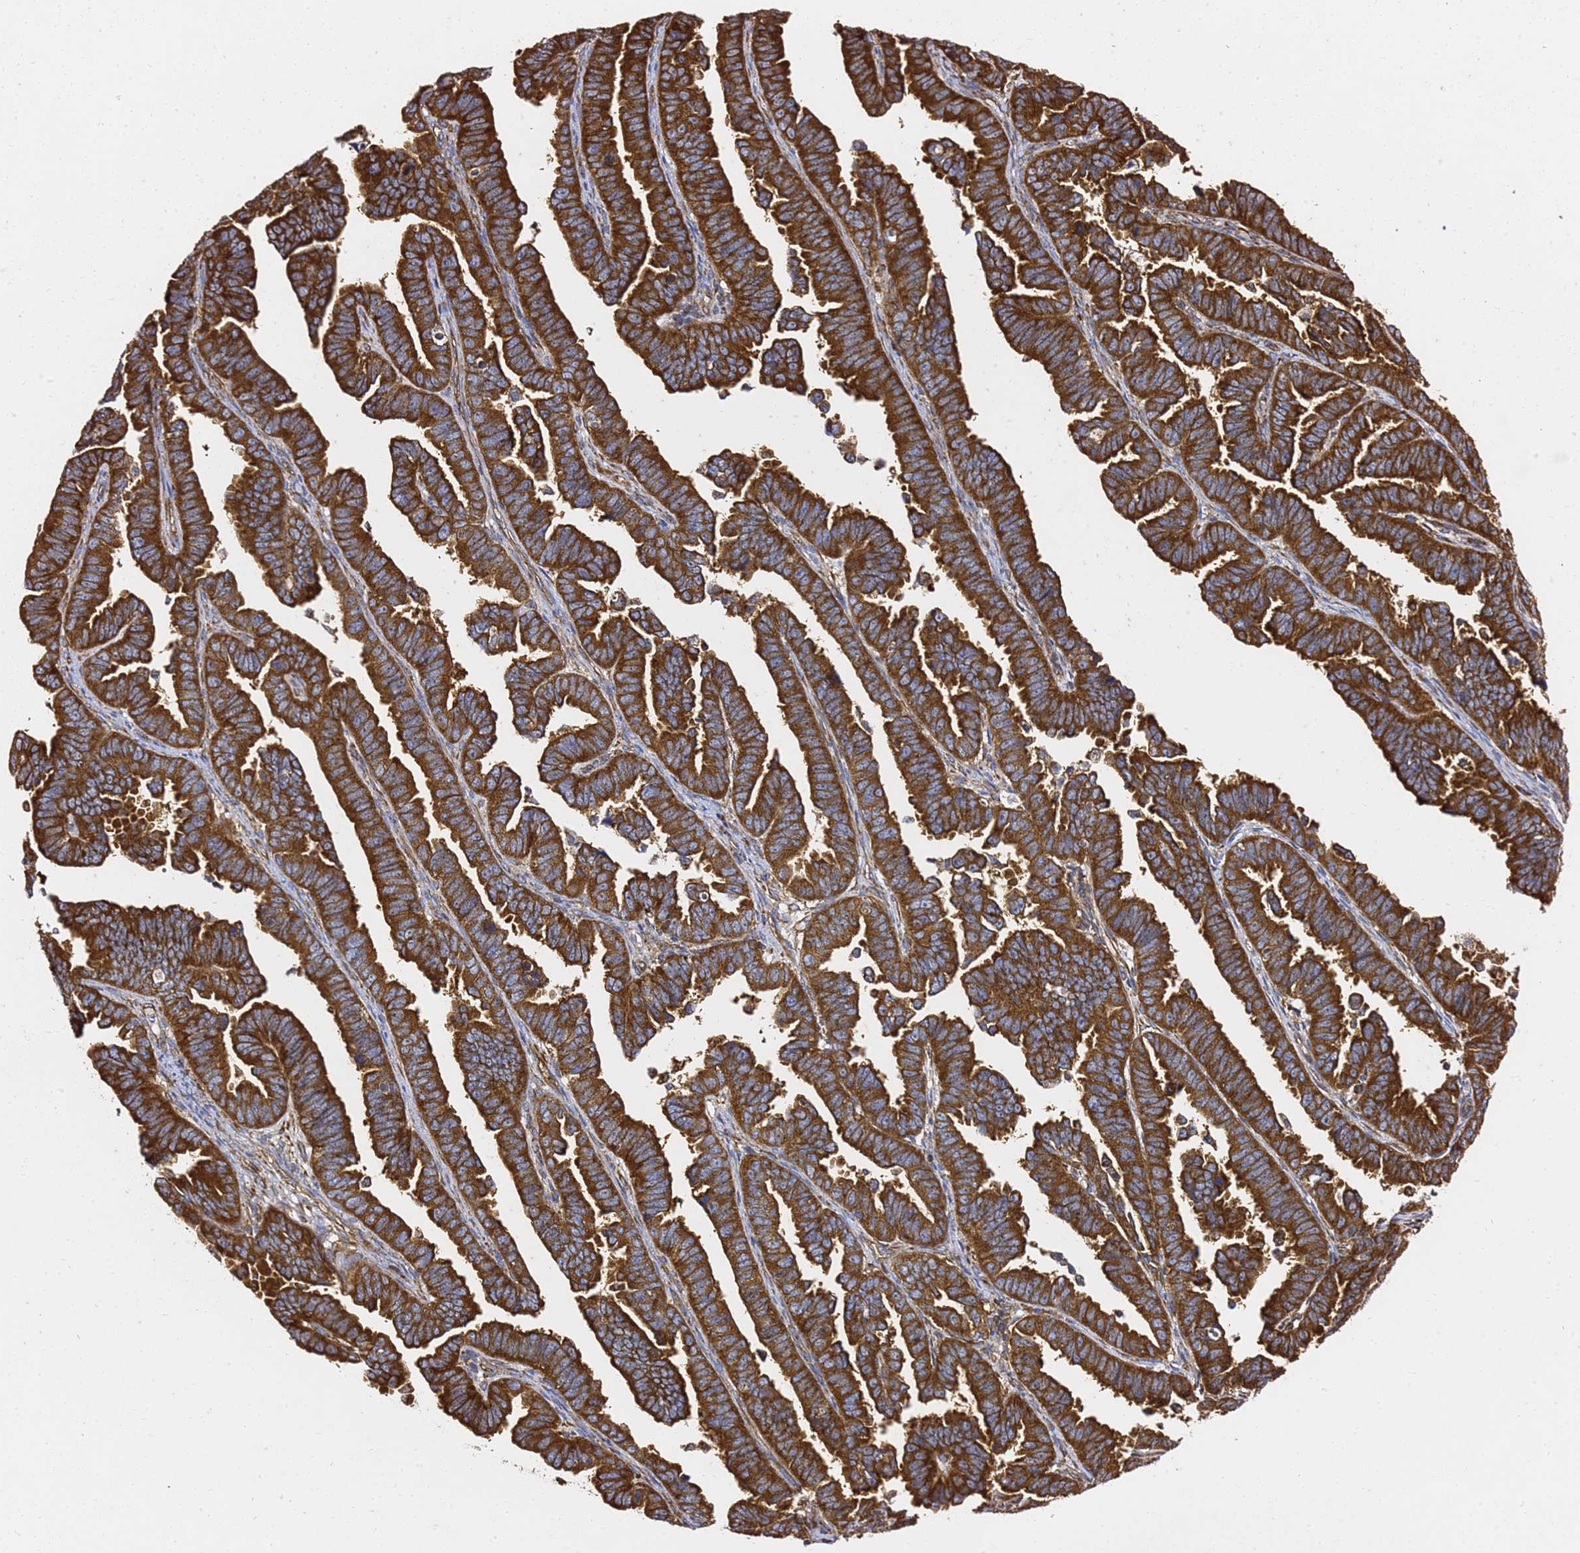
{"staining": {"intensity": "strong", "quantity": ">75%", "location": "cytoplasmic/membranous"}, "tissue": "endometrial cancer", "cell_type": "Tumor cells", "image_type": "cancer", "snomed": [{"axis": "morphology", "description": "Adenocarcinoma, NOS"}, {"axis": "topography", "description": "Endometrium"}], "caption": "Endometrial cancer was stained to show a protein in brown. There is high levels of strong cytoplasmic/membranous expression in about >75% of tumor cells.", "gene": "TPST1", "patient": {"sex": "female", "age": 75}}